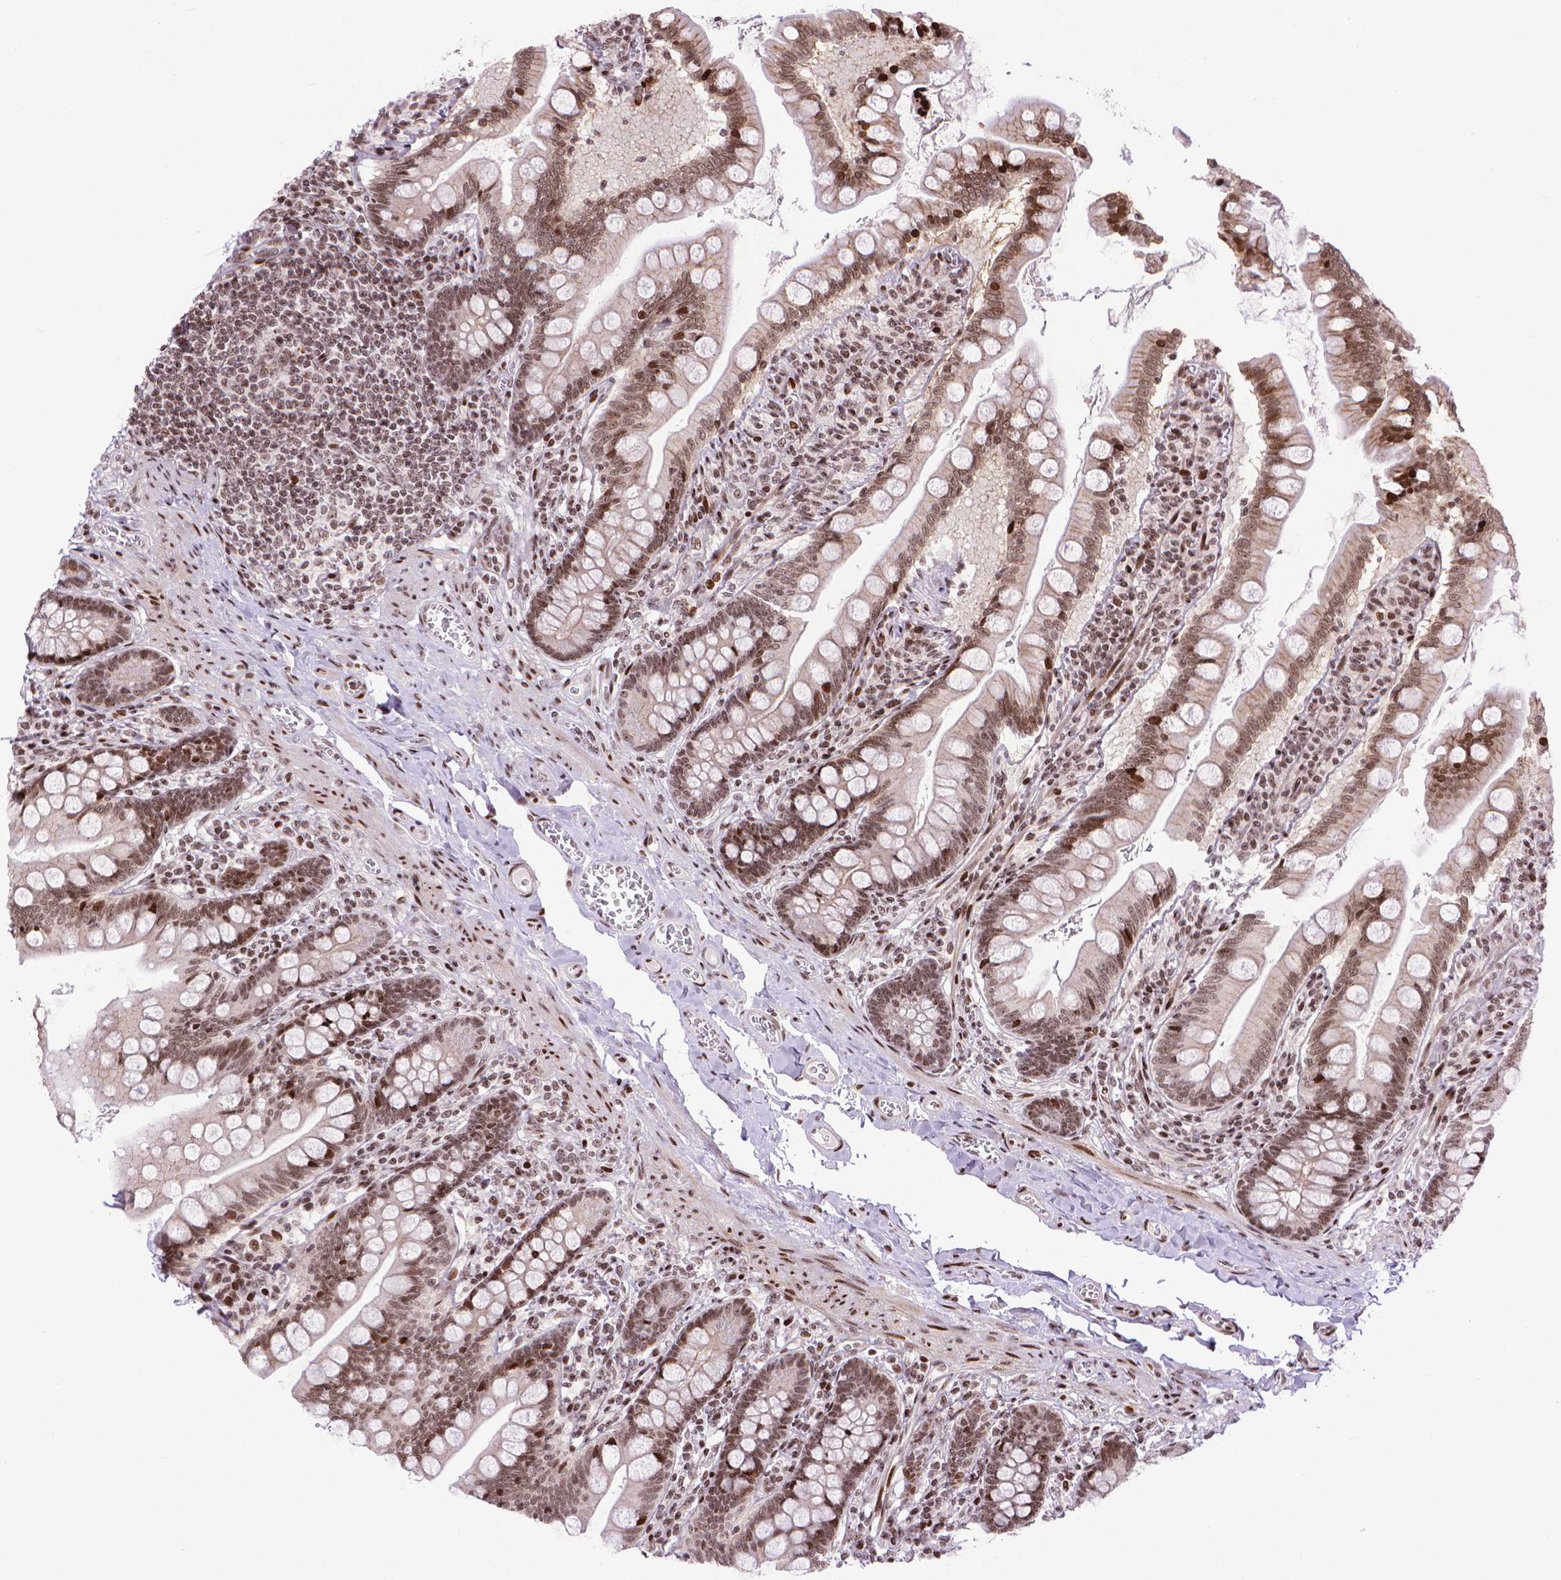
{"staining": {"intensity": "moderate", "quantity": ">75%", "location": "nuclear"}, "tissue": "small intestine", "cell_type": "Glandular cells", "image_type": "normal", "snomed": [{"axis": "morphology", "description": "Normal tissue, NOS"}, {"axis": "topography", "description": "Small intestine"}], "caption": "Immunohistochemical staining of normal human small intestine exhibits moderate nuclear protein positivity in about >75% of glandular cells. The staining was performed using DAB (3,3'-diaminobenzidine), with brown indicating positive protein expression. Nuclei are stained blue with hematoxylin.", "gene": "AMER1", "patient": {"sex": "female", "age": 56}}